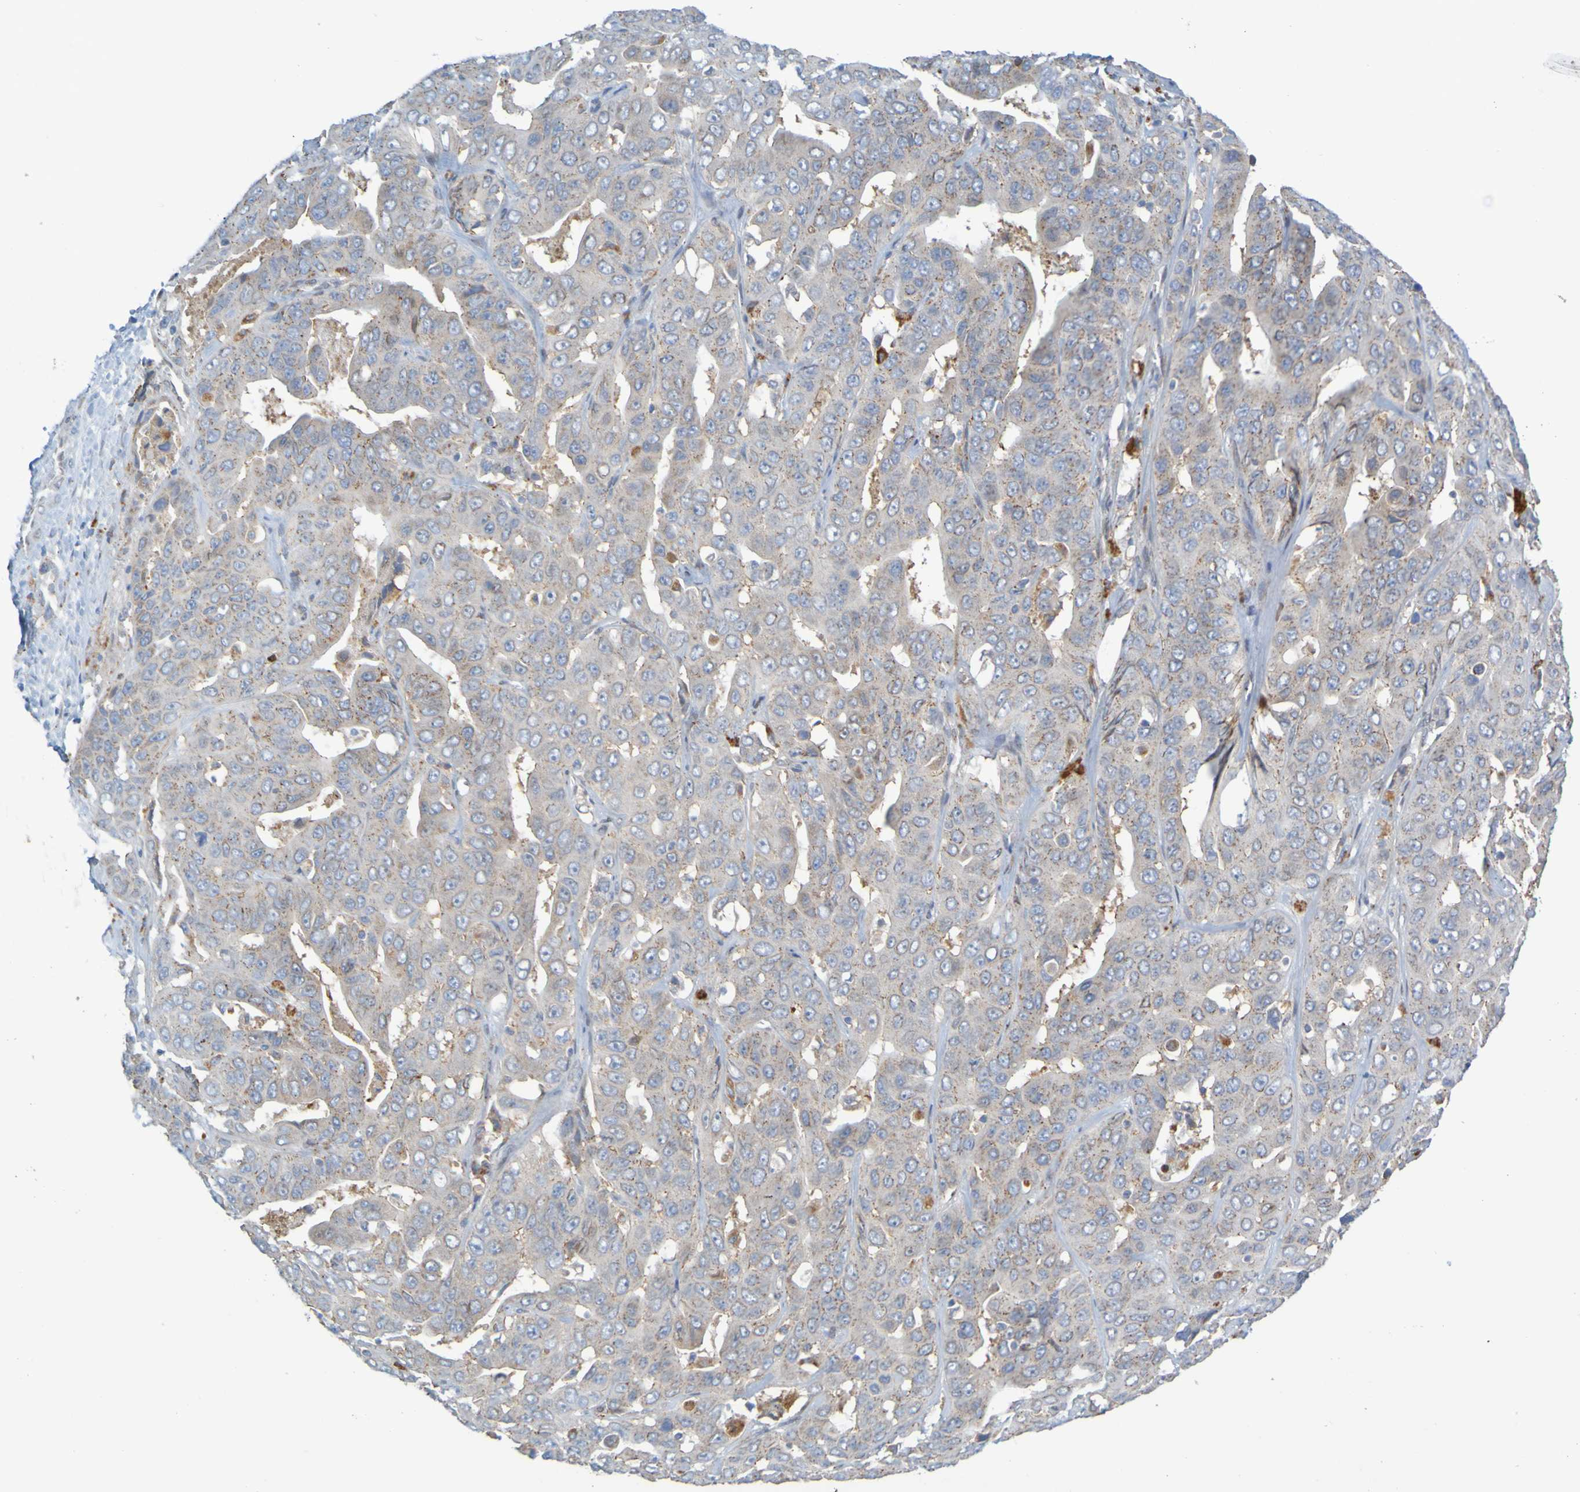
{"staining": {"intensity": "weak", "quantity": ">75%", "location": "cytoplasmic/membranous"}, "tissue": "liver cancer", "cell_type": "Tumor cells", "image_type": "cancer", "snomed": [{"axis": "morphology", "description": "Cholangiocarcinoma"}, {"axis": "topography", "description": "Liver"}], "caption": "Approximately >75% of tumor cells in human cholangiocarcinoma (liver) exhibit weak cytoplasmic/membranous protein positivity as visualized by brown immunohistochemical staining.", "gene": "MAG", "patient": {"sex": "female", "age": 52}}